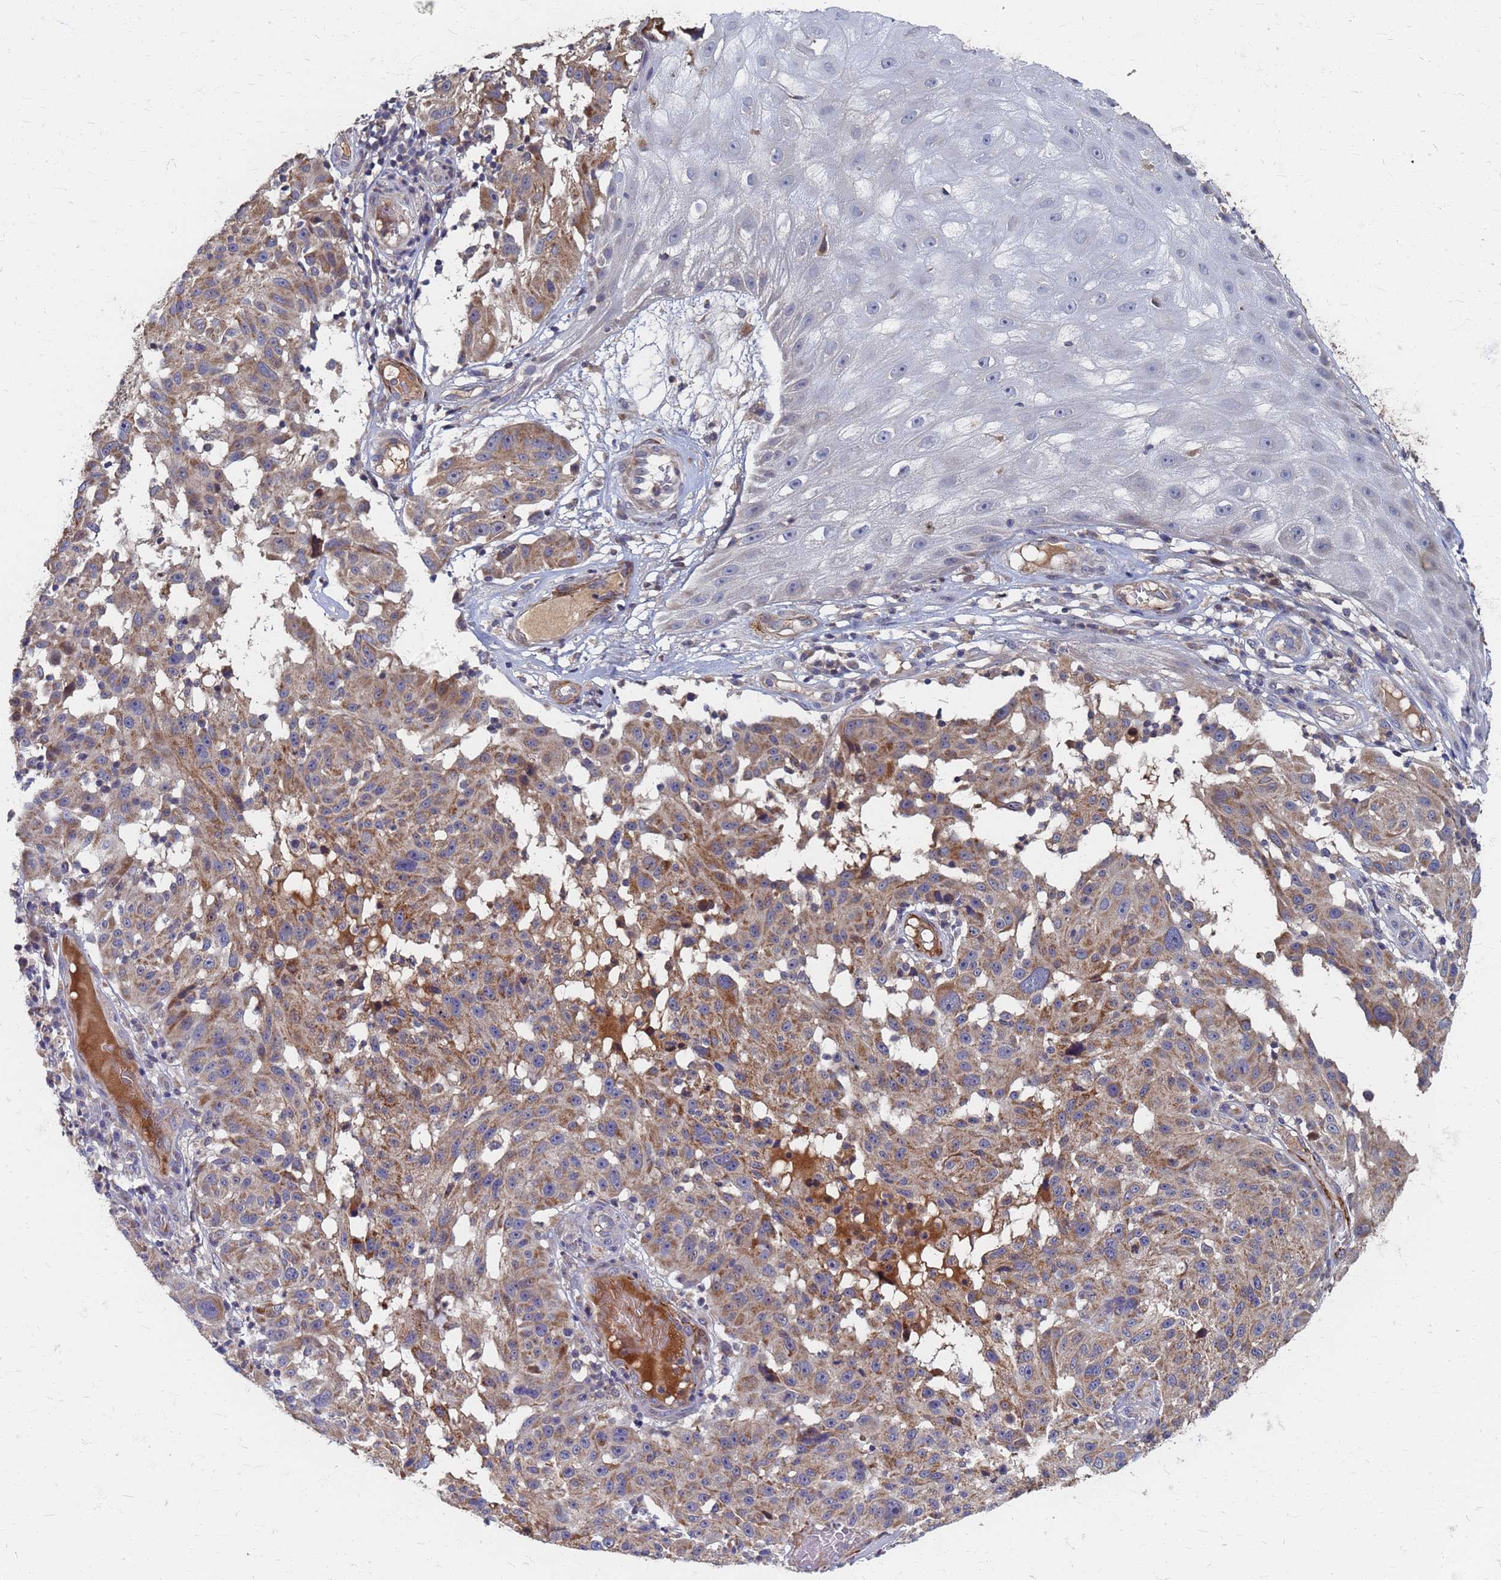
{"staining": {"intensity": "moderate", "quantity": ">75%", "location": "cytoplasmic/membranous"}, "tissue": "melanoma", "cell_type": "Tumor cells", "image_type": "cancer", "snomed": [{"axis": "morphology", "description": "Malignant melanoma, NOS"}, {"axis": "topography", "description": "Skin"}], "caption": "Immunohistochemistry (IHC) (DAB (3,3'-diaminobenzidine)) staining of human malignant melanoma exhibits moderate cytoplasmic/membranous protein expression in about >75% of tumor cells.", "gene": "ATPAF1", "patient": {"sex": "male", "age": 53}}